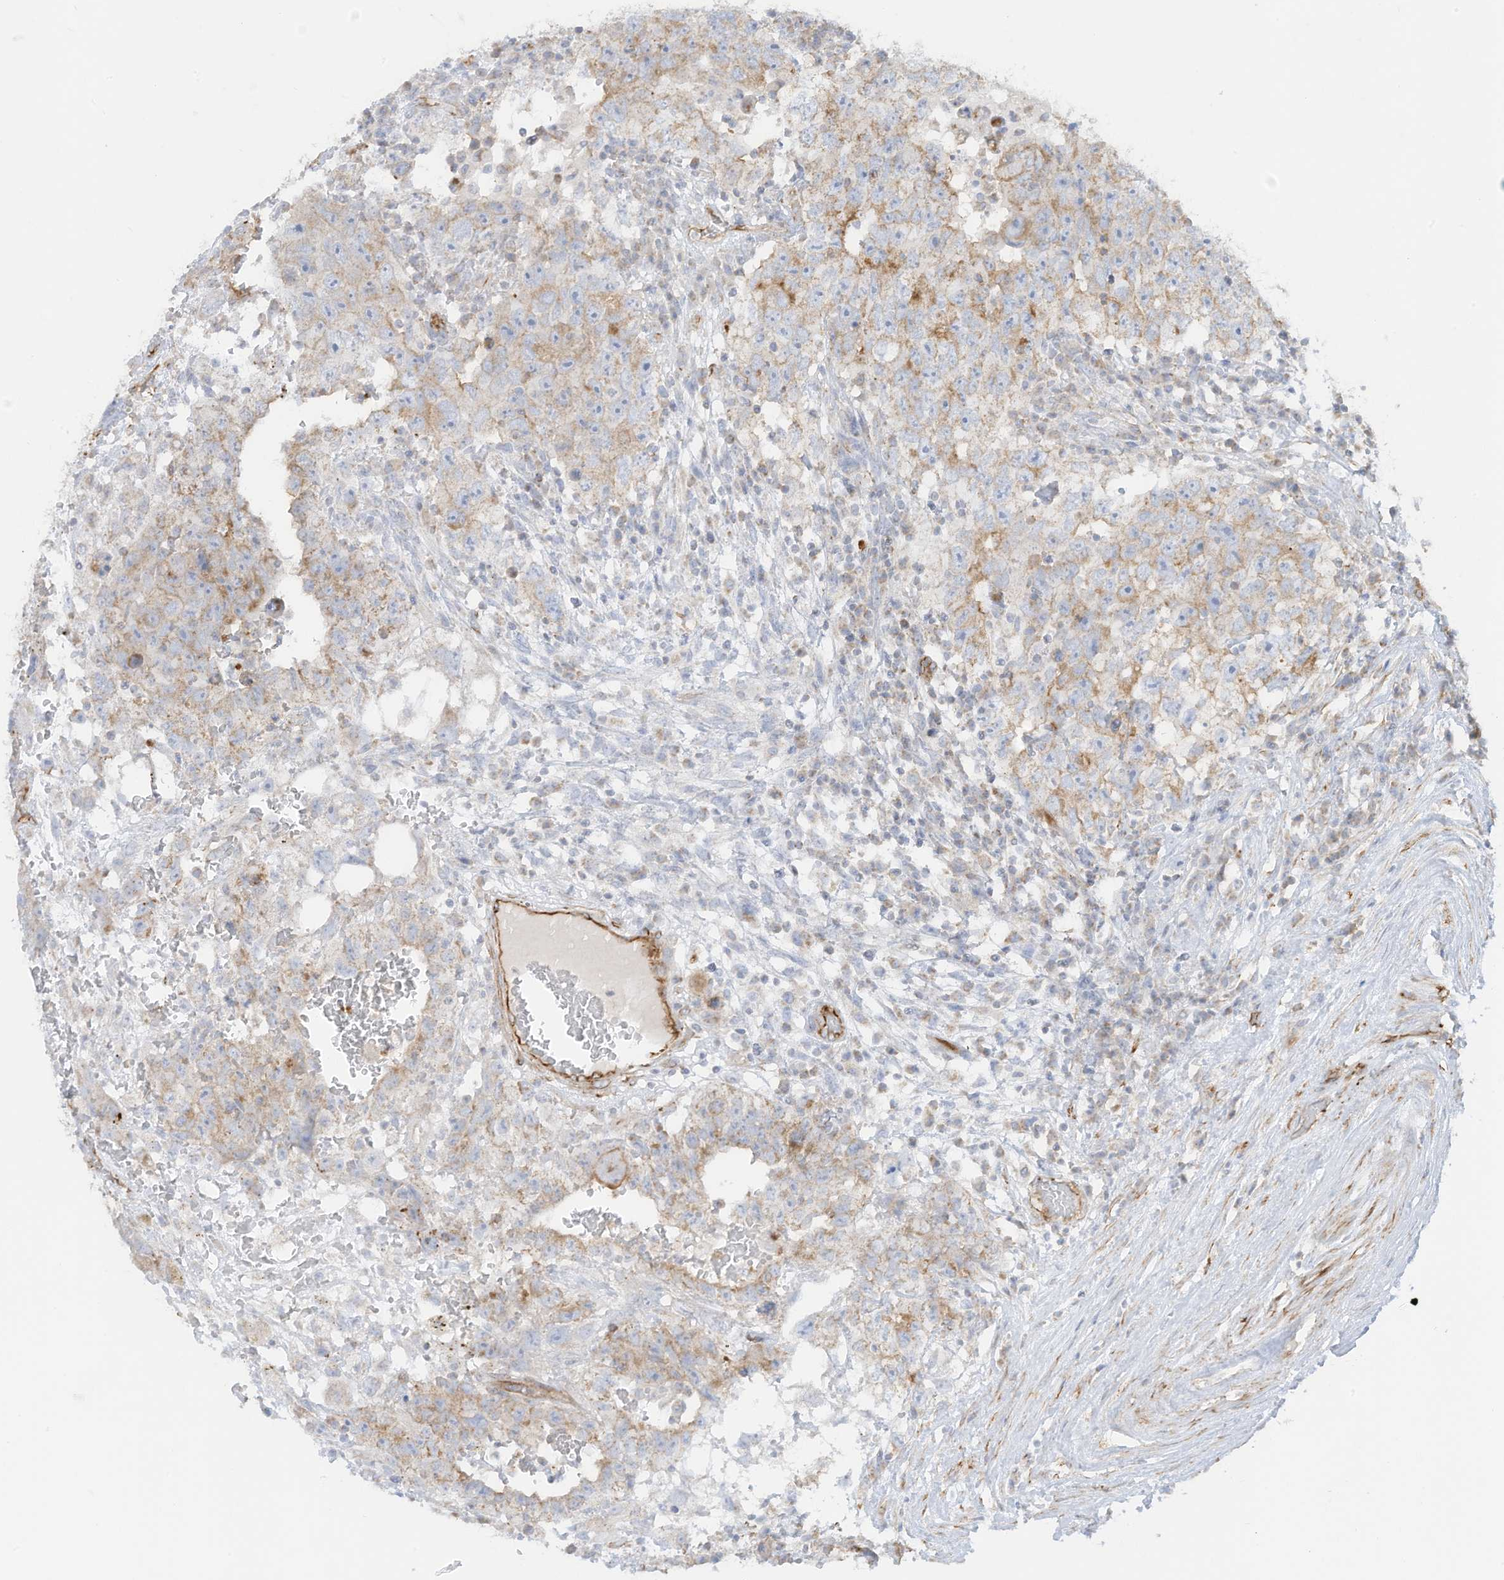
{"staining": {"intensity": "negative", "quantity": "none", "location": "none"}, "tissue": "testis cancer", "cell_type": "Tumor cells", "image_type": "cancer", "snomed": [{"axis": "morphology", "description": "Carcinoma, Embryonal, NOS"}, {"axis": "topography", "description": "Testis"}], "caption": "Testis cancer (embryonal carcinoma) stained for a protein using IHC demonstrates no expression tumor cells.", "gene": "ABCB7", "patient": {"sex": "male", "age": 26}}